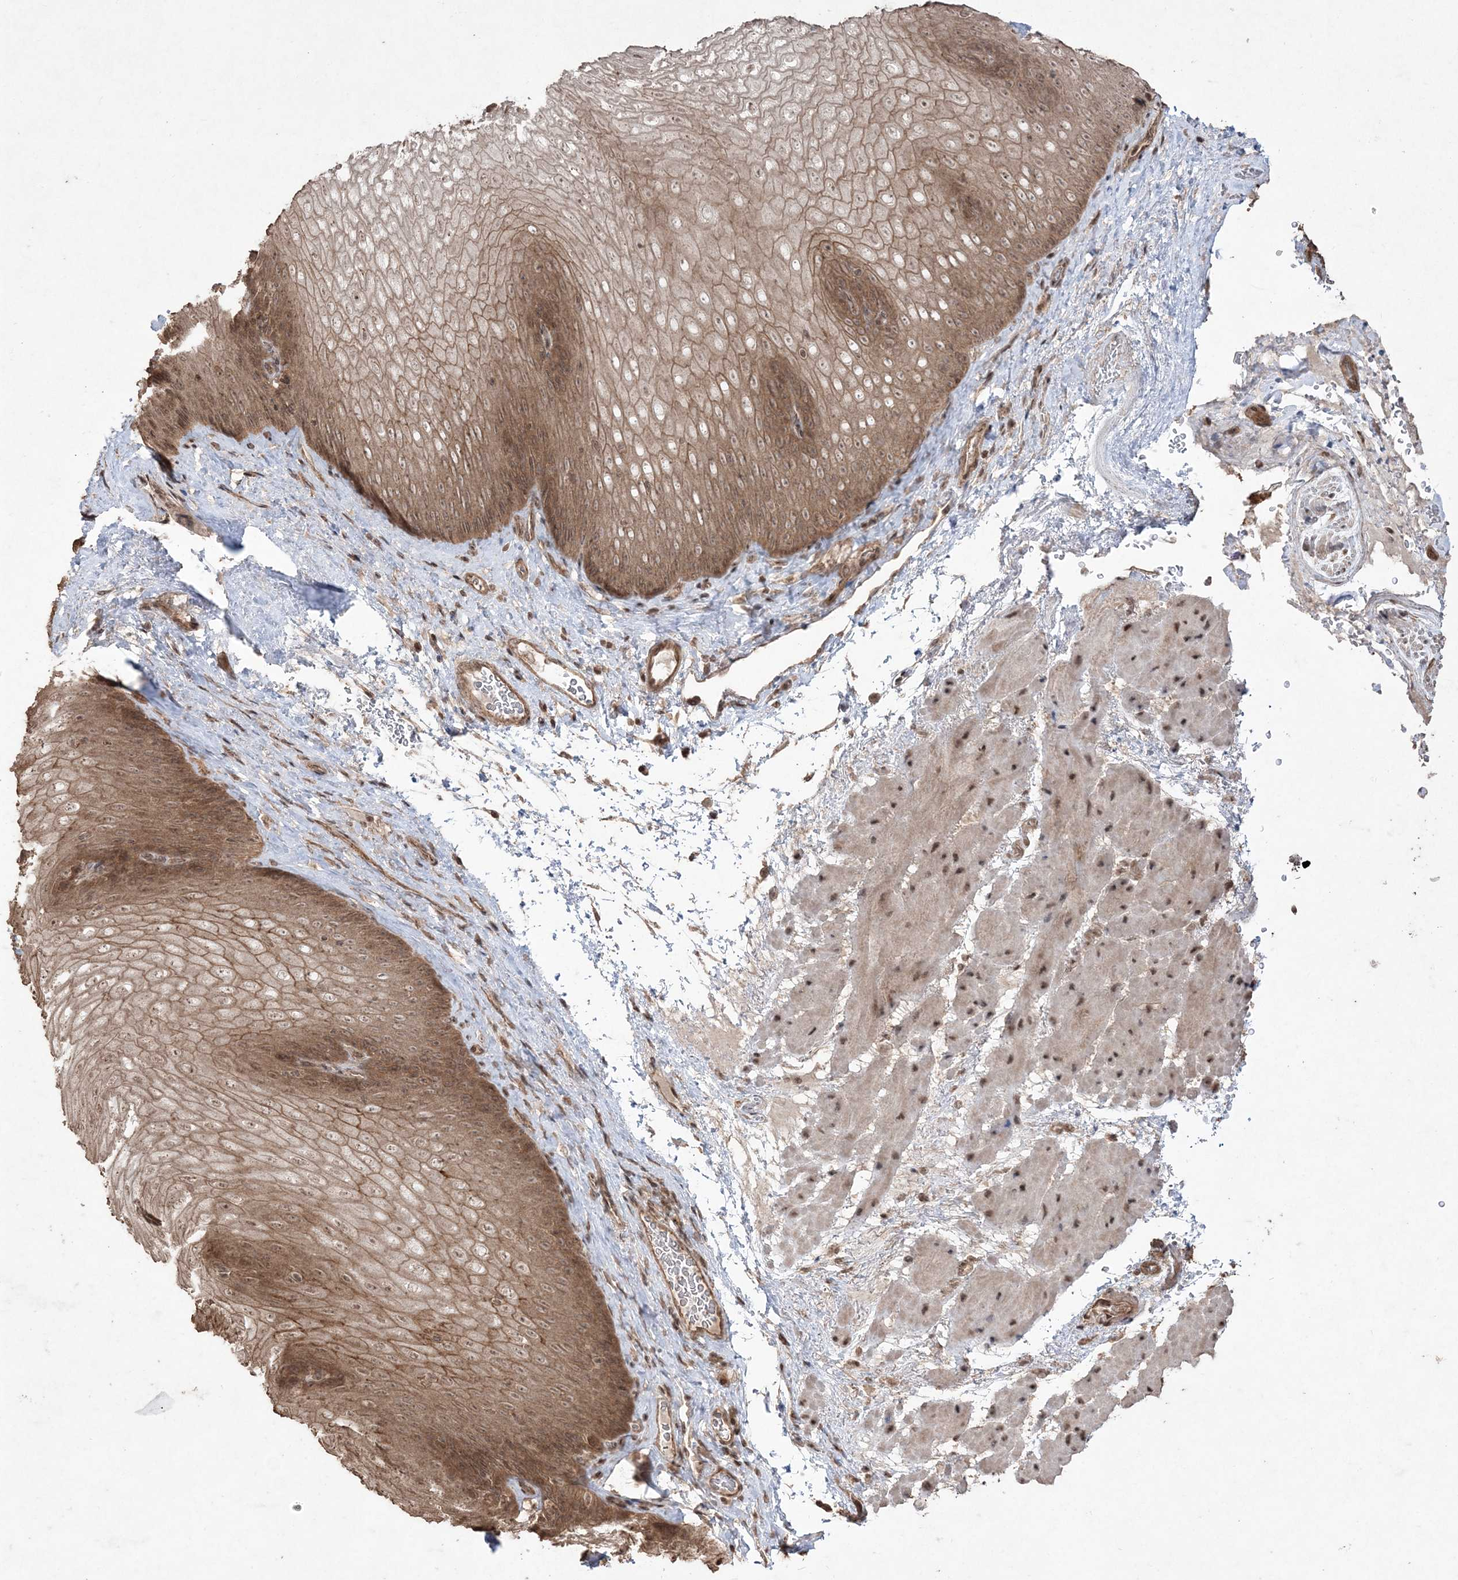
{"staining": {"intensity": "moderate", "quantity": ">75%", "location": "cytoplasmic/membranous,nuclear"}, "tissue": "esophagus", "cell_type": "Squamous epithelial cells", "image_type": "normal", "snomed": [{"axis": "morphology", "description": "Normal tissue, NOS"}, {"axis": "topography", "description": "Esophagus"}], "caption": "Esophagus stained with immunohistochemistry exhibits moderate cytoplasmic/membranous,nuclear expression in about >75% of squamous epithelial cells.", "gene": "EHHADH", "patient": {"sex": "female", "age": 66}}